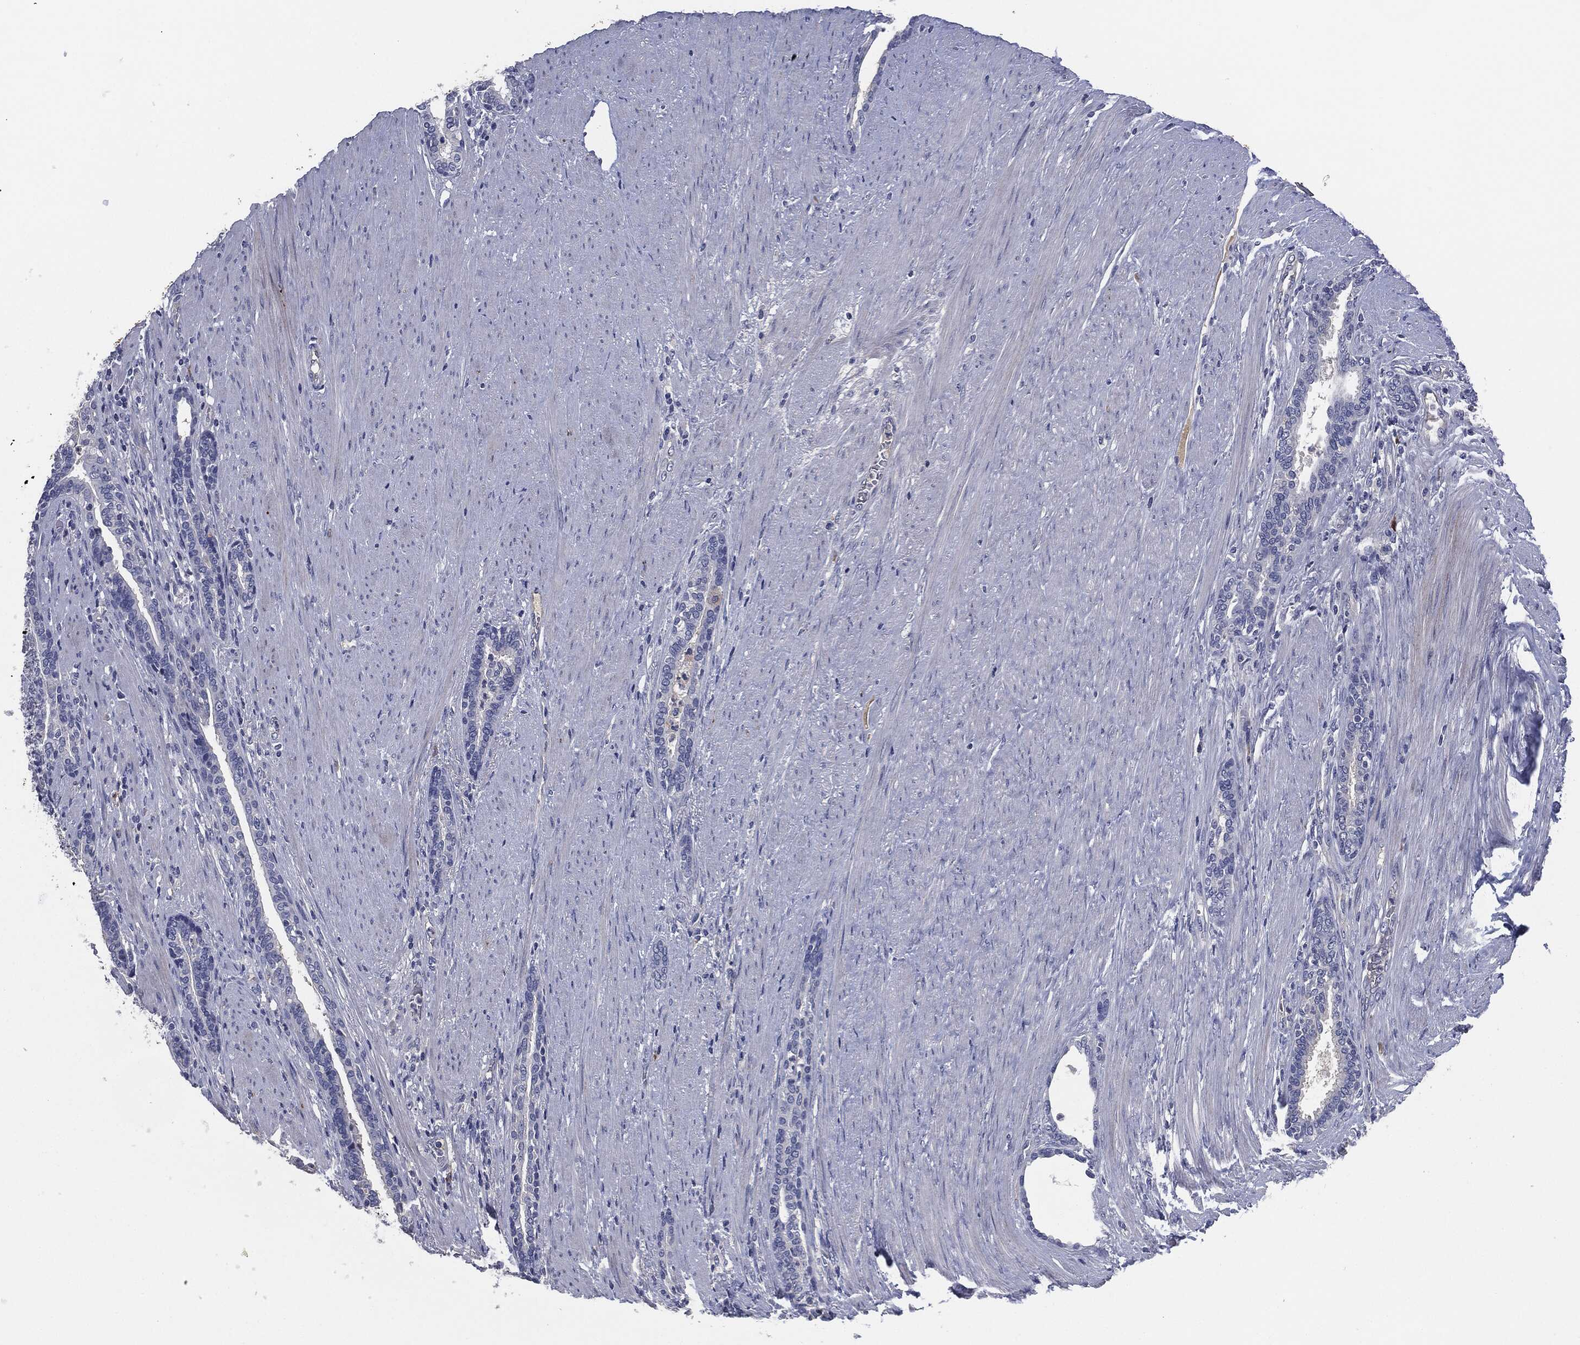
{"staining": {"intensity": "negative", "quantity": "none", "location": "none"}, "tissue": "prostate cancer", "cell_type": "Tumor cells", "image_type": "cancer", "snomed": [{"axis": "morphology", "description": "Adenocarcinoma, Low grade"}, {"axis": "topography", "description": "Prostate"}], "caption": "Tumor cells are negative for brown protein staining in prostate cancer (low-grade adenocarcinoma). (Immunohistochemistry (ihc), brightfield microscopy, high magnification).", "gene": "CD27", "patient": {"sex": "male", "age": 68}}